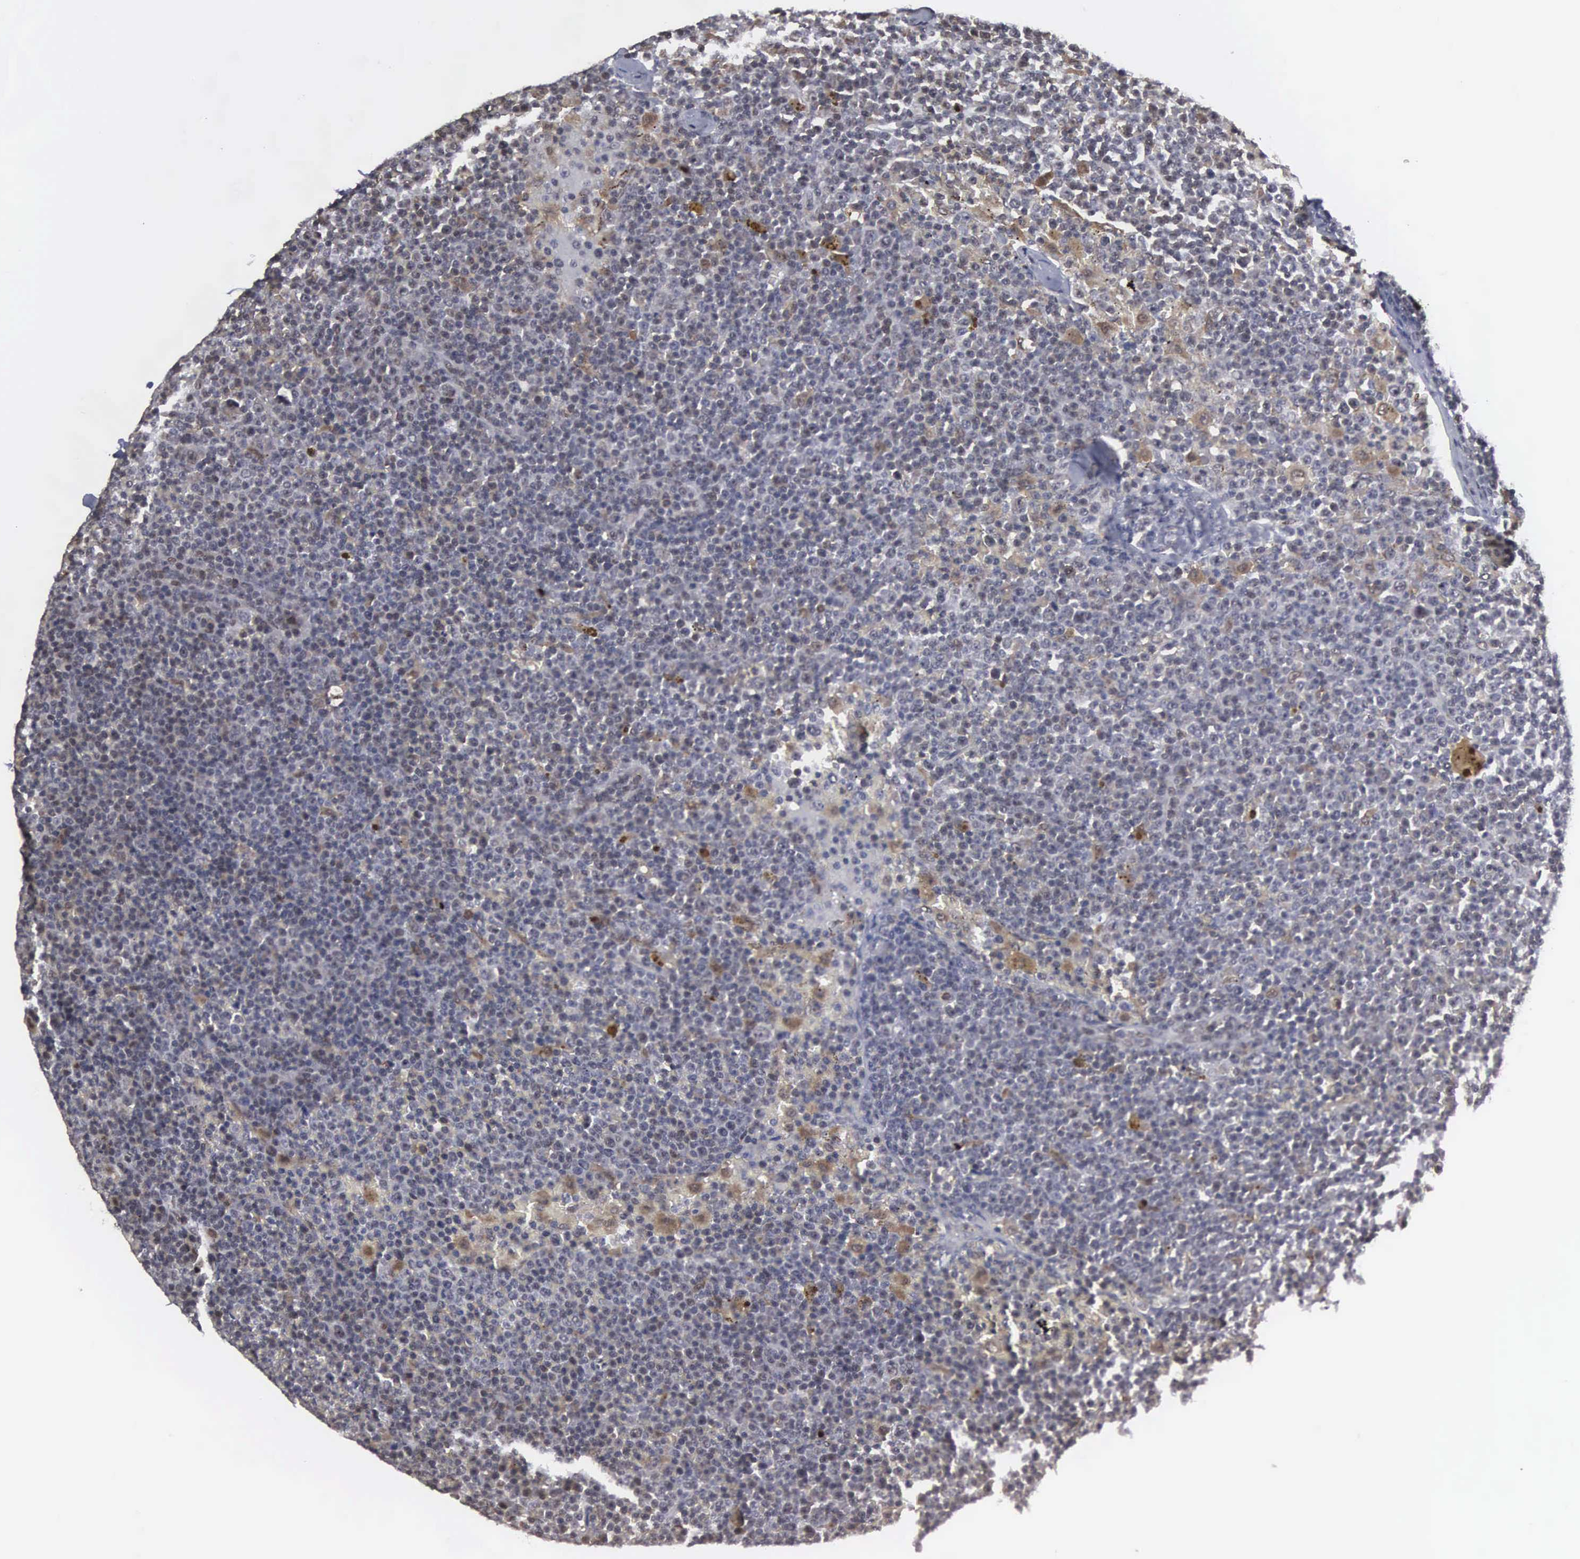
{"staining": {"intensity": "weak", "quantity": "<25%", "location": "nuclear"}, "tissue": "lymphoma", "cell_type": "Tumor cells", "image_type": "cancer", "snomed": [{"axis": "morphology", "description": "Malignant lymphoma, non-Hodgkin's type, Low grade"}, {"axis": "topography", "description": "Lymph node"}], "caption": "Immunohistochemical staining of malignant lymphoma, non-Hodgkin's type (low-grade) reveals no significant positivity in tumor cells.", "gene": "TRMT5", "patient": {"sex": "male", "age": 50}}